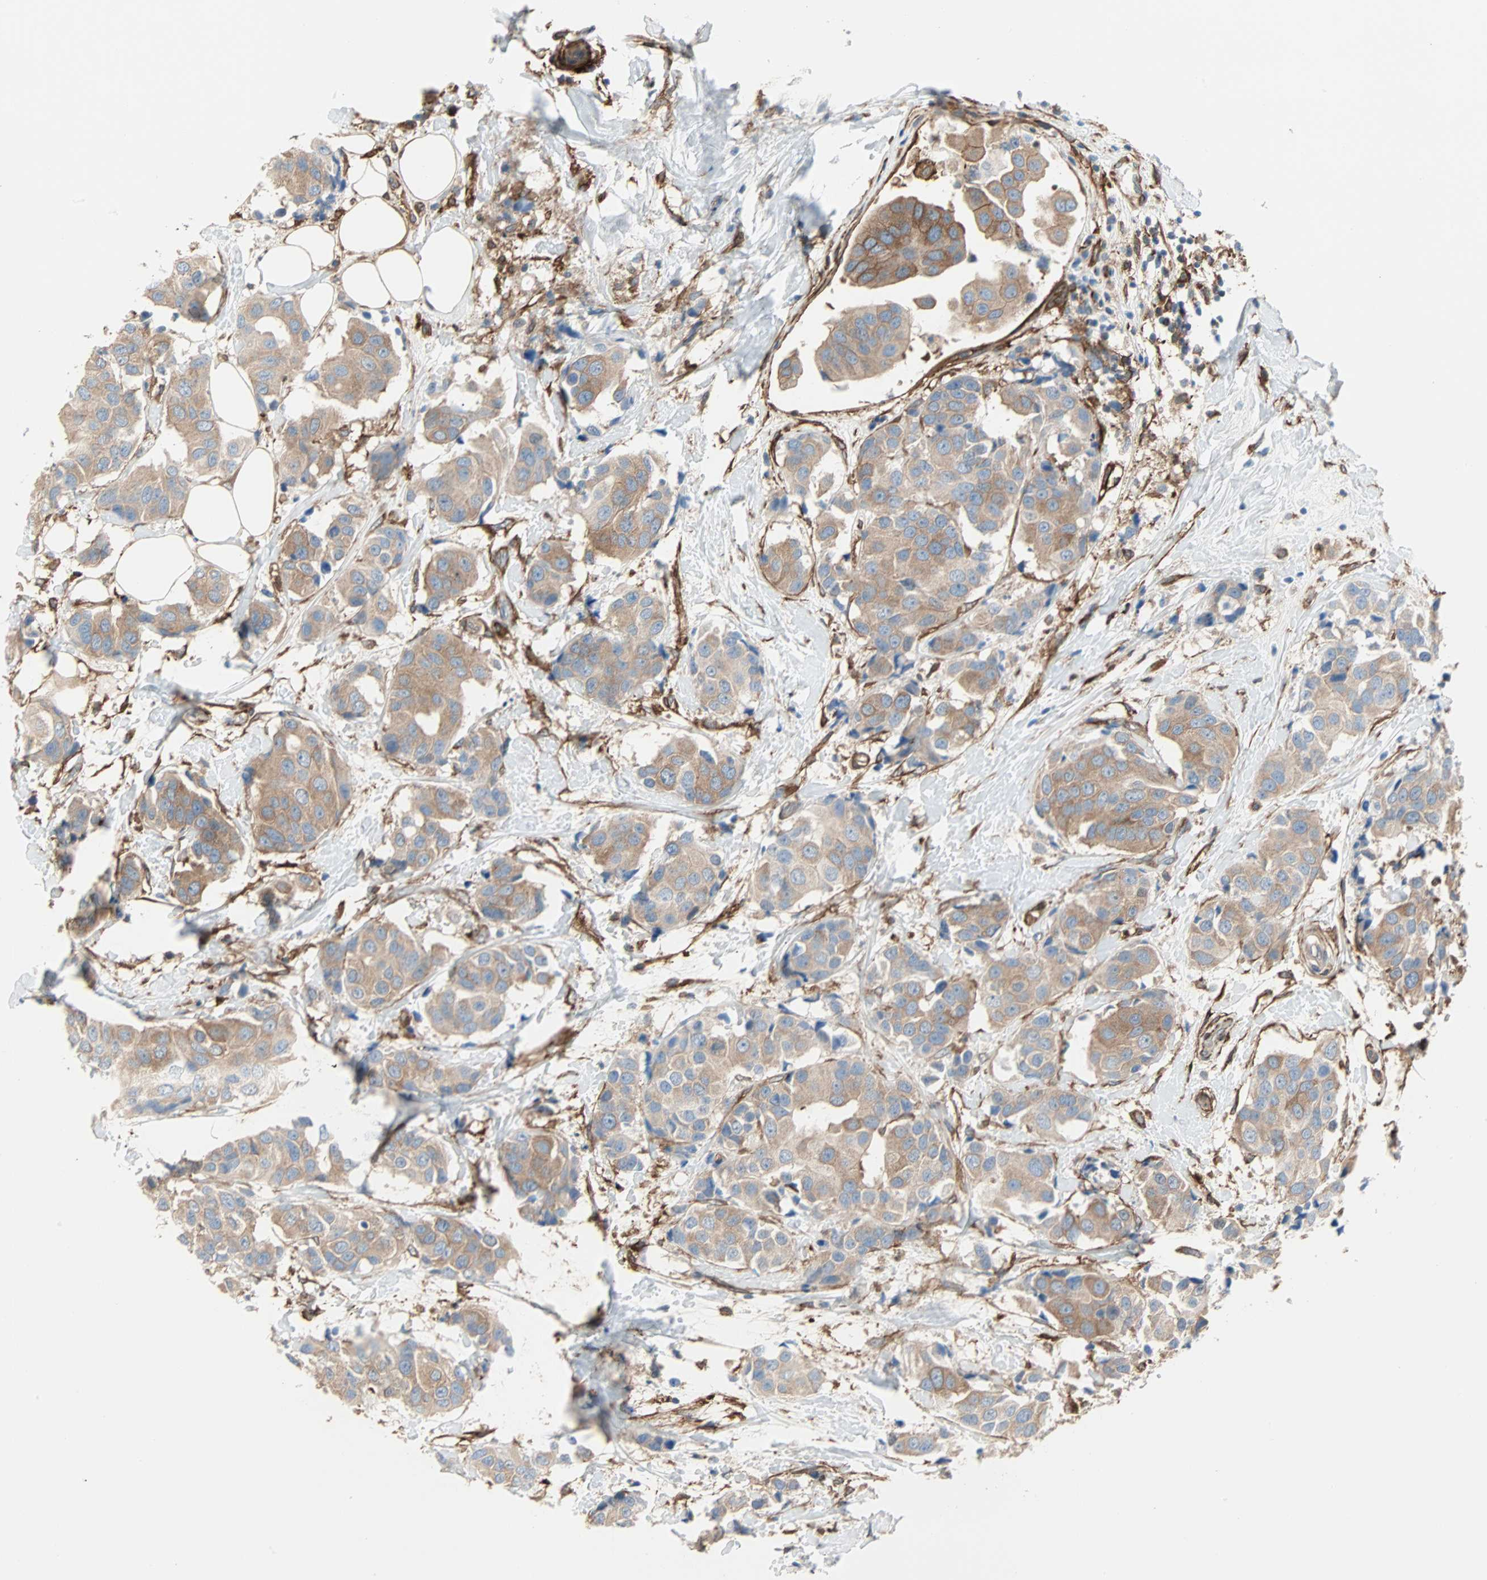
{"staining": {"intensity": "moderate", "quantity": ">75%", "location": "cytoplasmic/membranous"}, "tissue": "breast cancer", "cell_type": "Tumor cells", "image_type": "cancer", "snomed": [{"axis": "morphology", "description": "Normal tissue, NOS"}, {"axis": "morphology", "description": "Duct carcinoma"}, {"axis": "topography", "description": "Breast"}], "caption": "Intraductal carcinoma (breast) was stained to show a protein in brown. There is medium levels of moderate cytoplasmic/membranous positivity in about >75% of tumor cells.", "gene": "EPB41L2", "patient": {"sex": "female", "age": 39}}